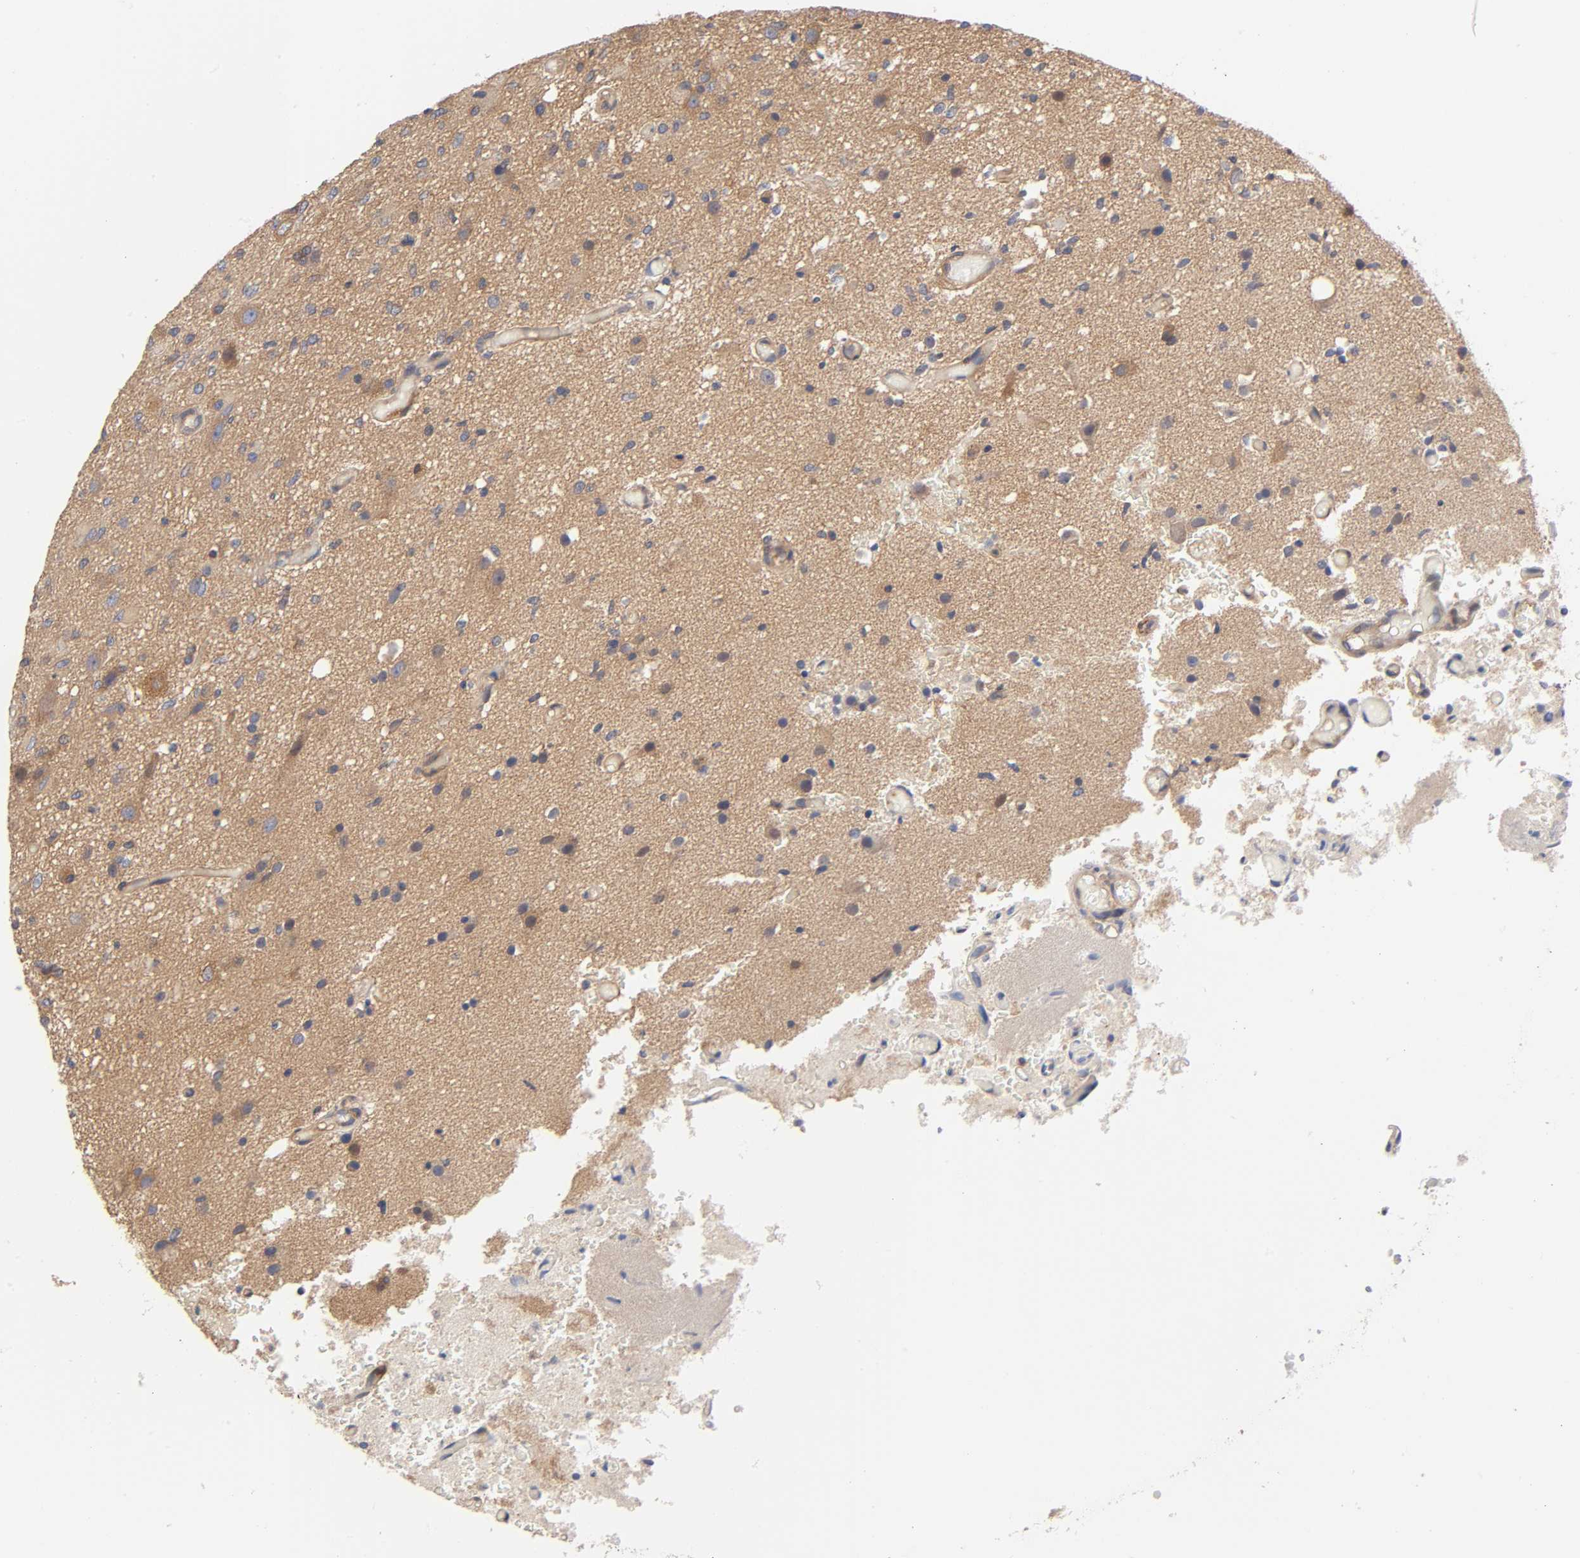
{"staining": {"intensity": "moderate", "quantity": ">75%", "location": "cytoplasmic/membranous"}, "tissue": "glioma", "cell_type": "Tumor cells", "image_type": "cancer", "snomed": [{"axis": "morphology", "description": "Normal tissue, NOS"}, {"axis": "morphology", "description": "Glioma, malignant, High grade"}, {"axis": "topography", "description": "Cerebral cortex"}], "caption": "Malignant high-grade glioma stained for a protein (brown) shows moderate cytoplasmic/membranous positive positivity in approximately >75% of tumor cells.", "gene": "STRN3", "patient": {"sex": "male", "age": 77}}